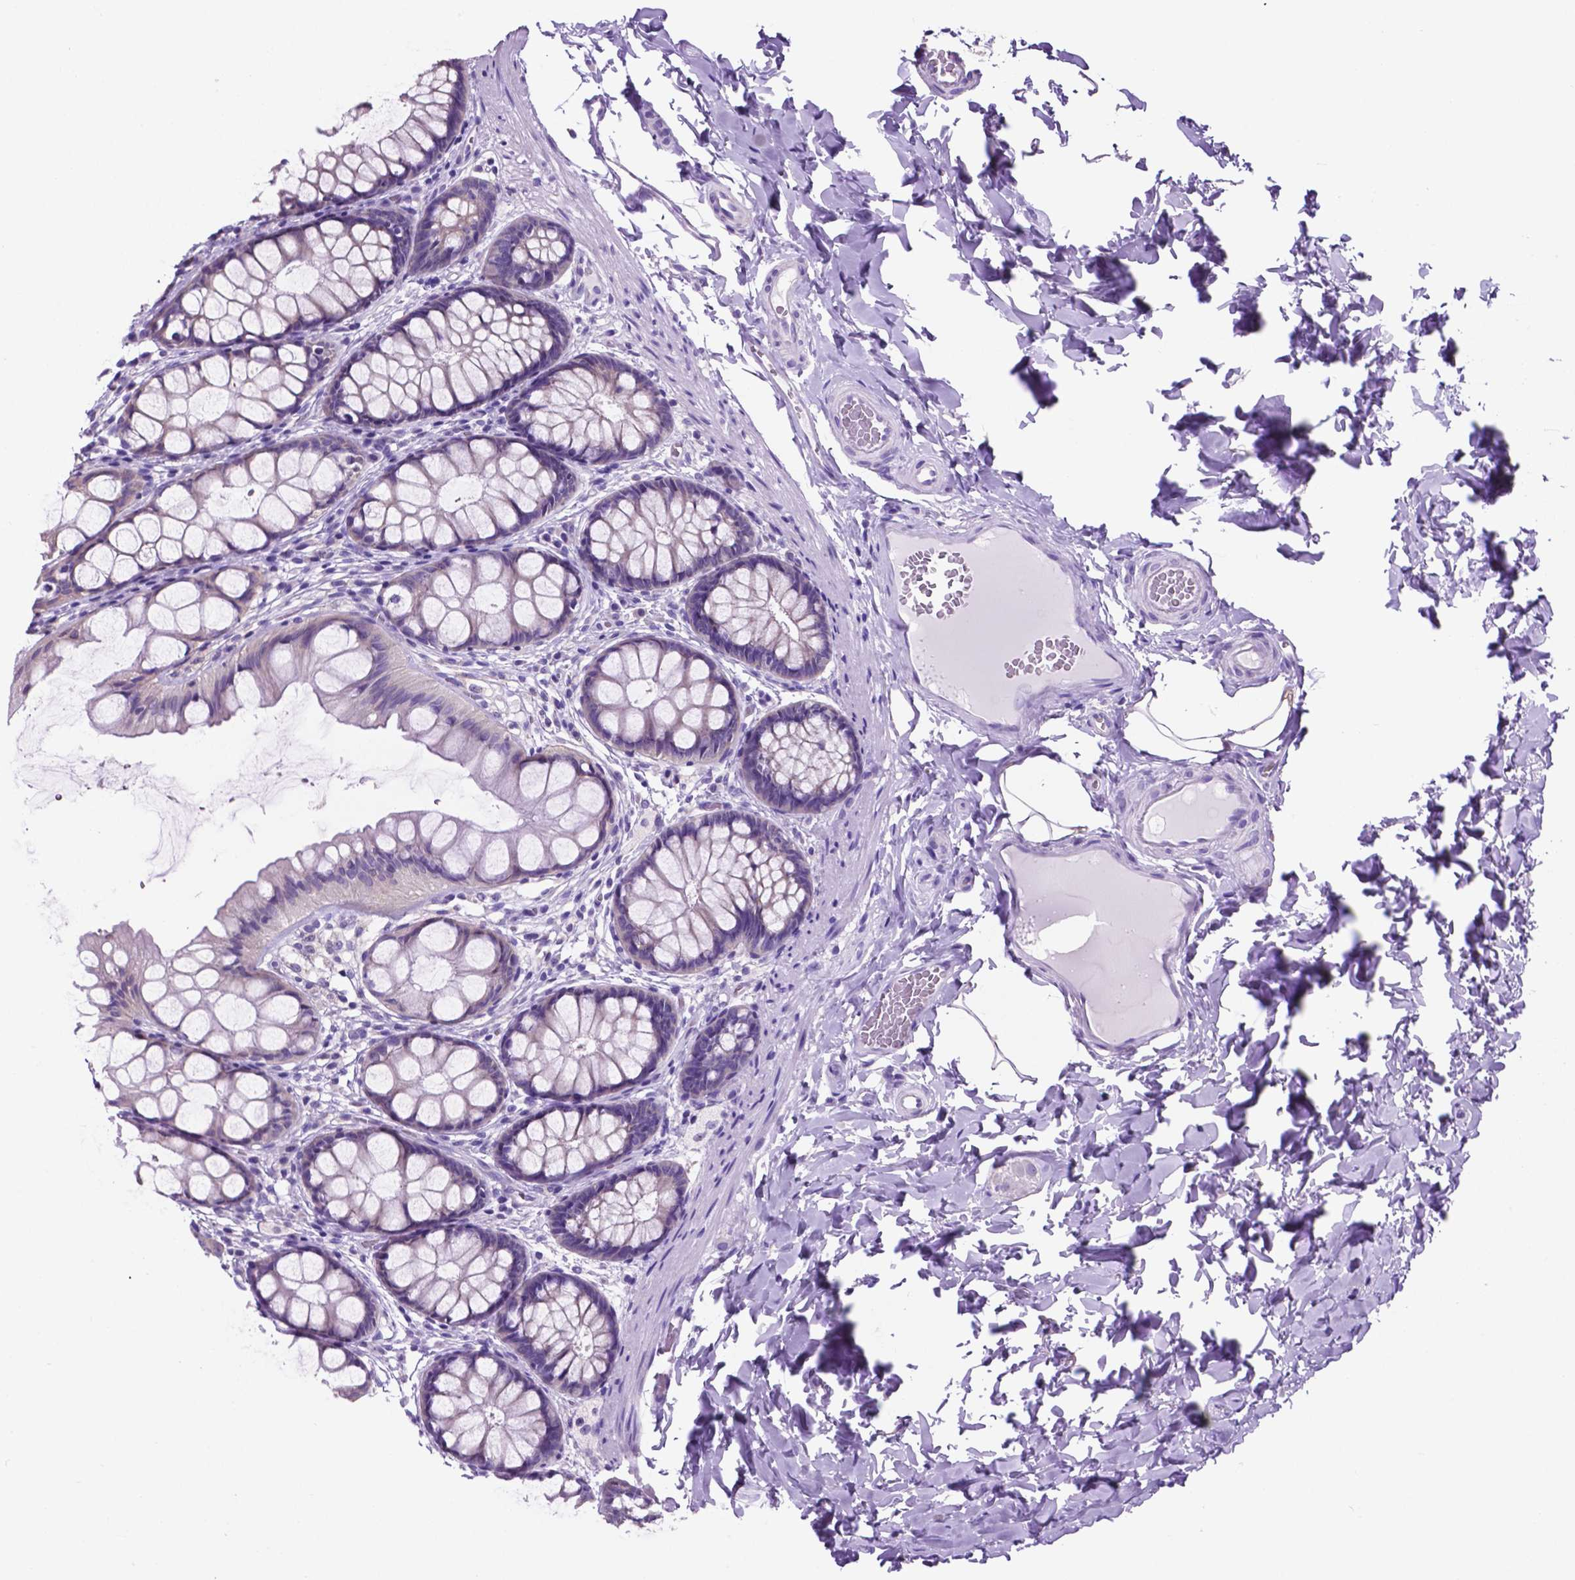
{"staining": {"intensity": "negative", "quantity": "none", "location": "none"}, "tissue": "colon", "cell_type": "Endothelial cells", "image_type": "normal", "snomed": [{"axis": "morphology", "description": "Normal tissue, NOS"}, {"axis": "topography", "description": "Colon"}], "caption": "Normal colon was stained to show a protein in brown. There is no significant expression in endothelial cells. (DAB (3,3'-diaminobenzidine) immunohistochemistry (IHC) visualized using brightfield microscopy, high magnification).", "gene": "SPDYA", "patient": {"sex": "male", "age": 47}}